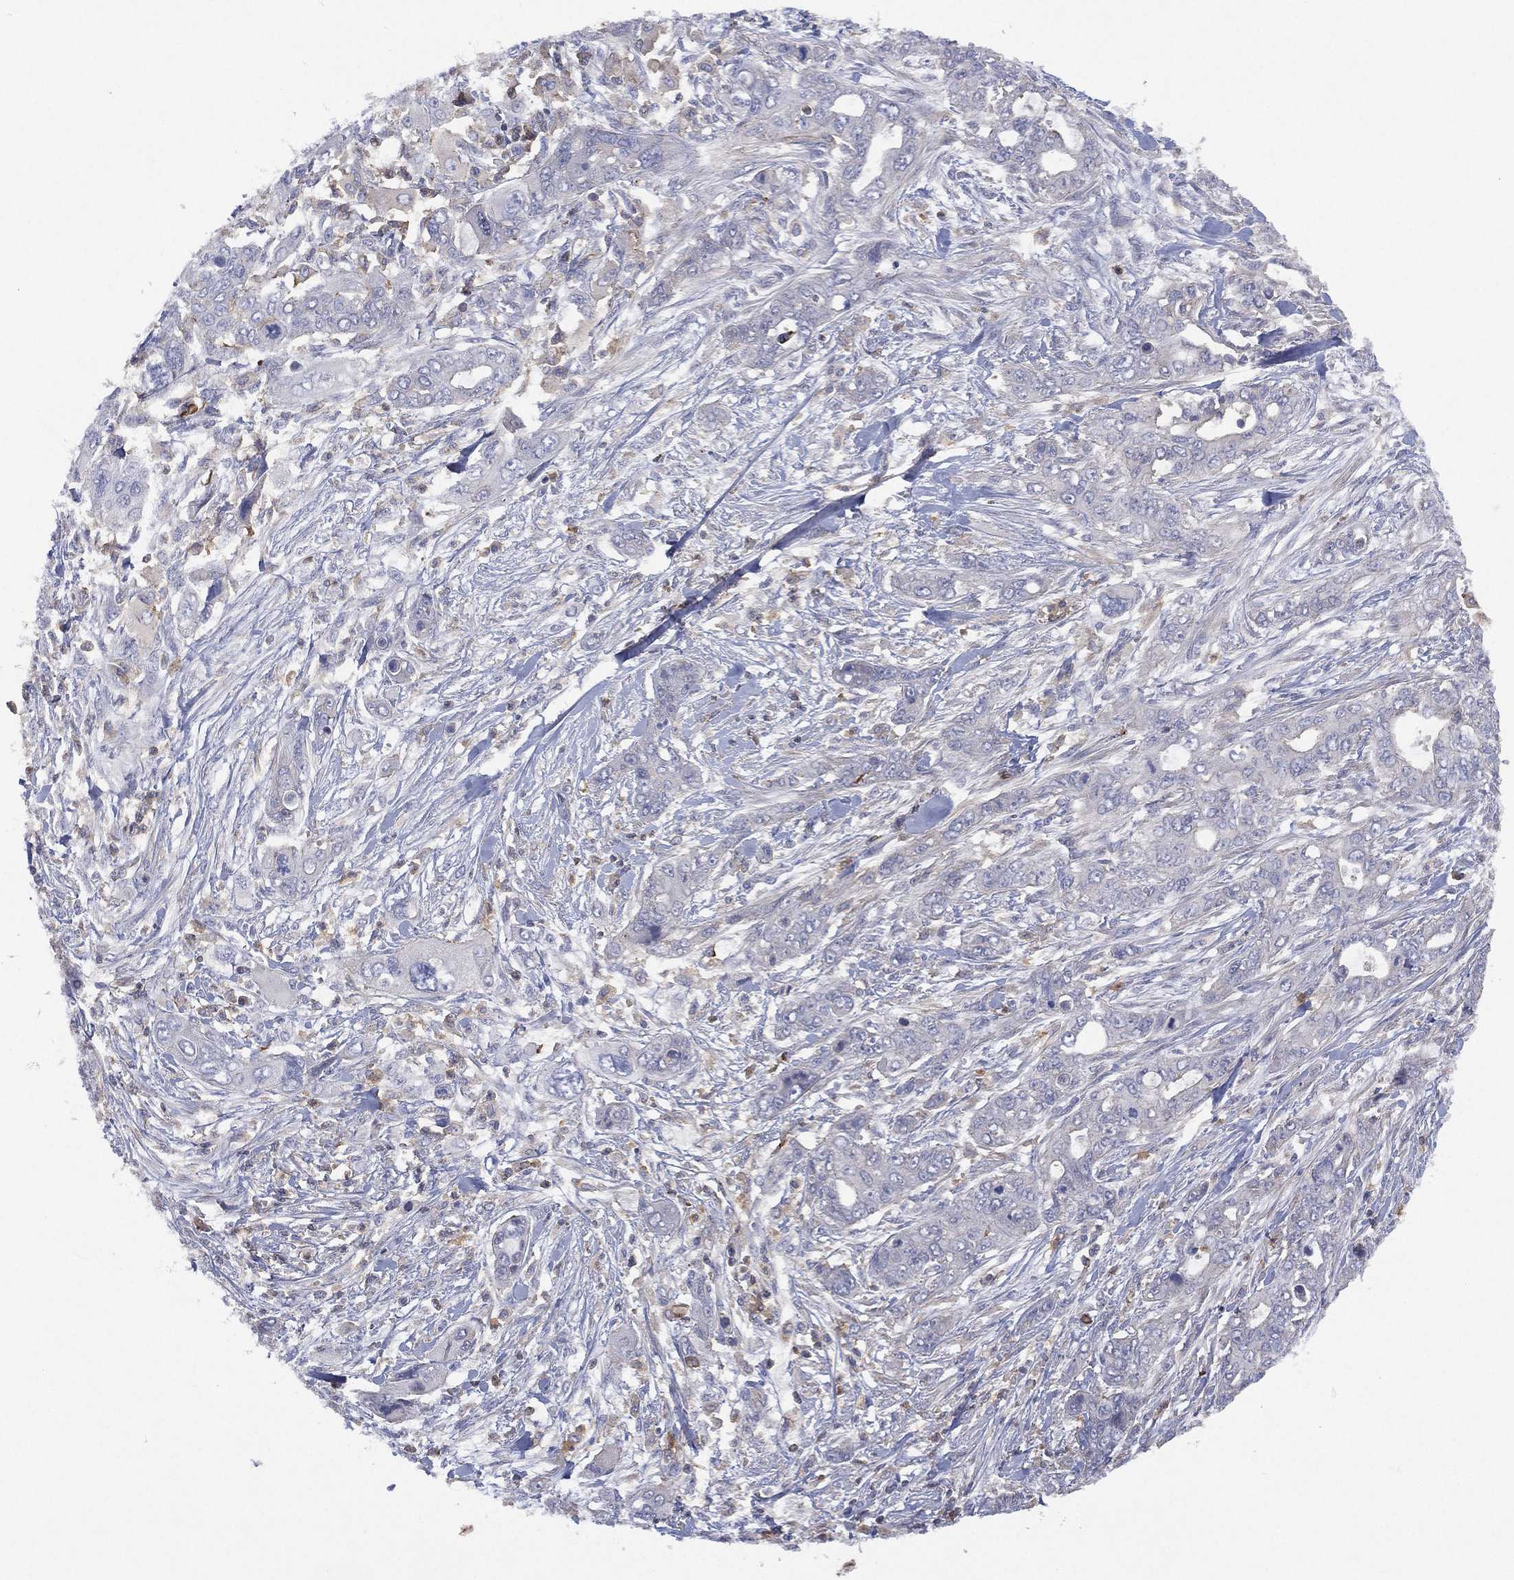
{"staining": {"intensity": "negative", "quantity": "none", "location": "none"}, "tissue": "pancreatic cancer", "cell_type": "Tumor cells", "image_type": "cancer", "snomed": [{"axis": "morphology", "description": "Adenocarcinoma, NOS"}, {"axis": "topography", "description": "Pancreas"}], "caption": "This is a photomicrograph of immunohistochemistry staining of pancreatic cancer (adenocarcinoma), which shows no staining in tumor cells.", "gene": "DOCK8", "patient": {"sex": "male", "age": 47}}